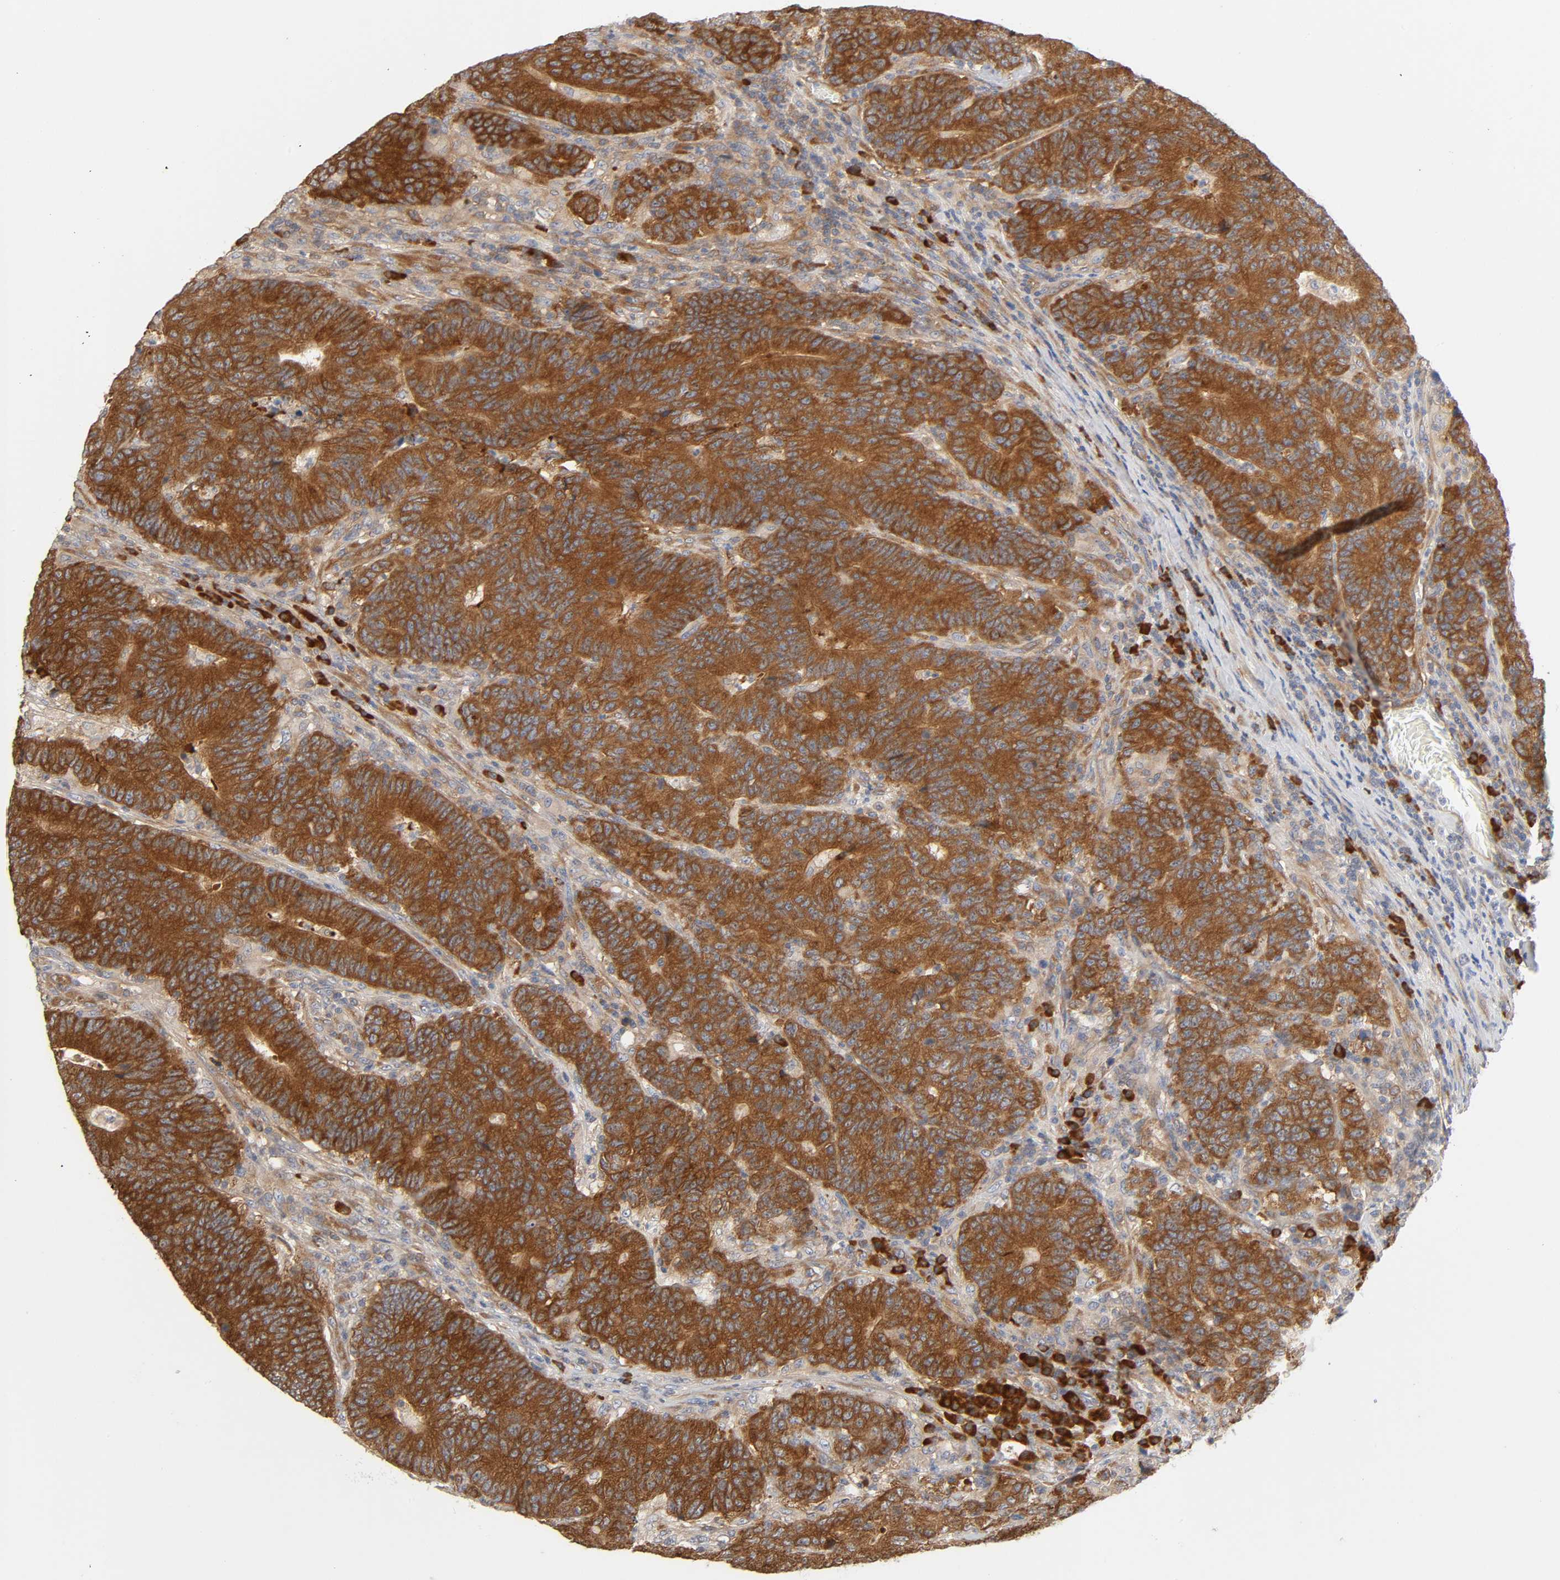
{"staining": {"intensity": "strong", "quantity": ">75%", "location": "cytoplasmic/membranous"}, "tissue": "colorectal cancer", "cell_type": "Tumor cells", "image_type": "cancer", "snomed": [{"axis": "morphology", "description": "Normal tissue, NOS"}, {"axis": "morphology", "description": "Adenocarcinoma, NOS"}, {"axis": "topography", "description": "Colon"}], "caption": "Immunohistochemistry staining of colorectal adenocarcinoma, which displays high levels of strong cytoplasmic/membranous positivity in about >75% of tumor cells indicating strong cytoplasmic/membranous protein staining. The staining was performed using DAB (3,3'-diaminobenzidine) (brown) for protein detection and nuclei were counterstained in hematoxylin (blue).", "gene": "SCHIP1", "patient": {"sex": "female", "age": 75}}